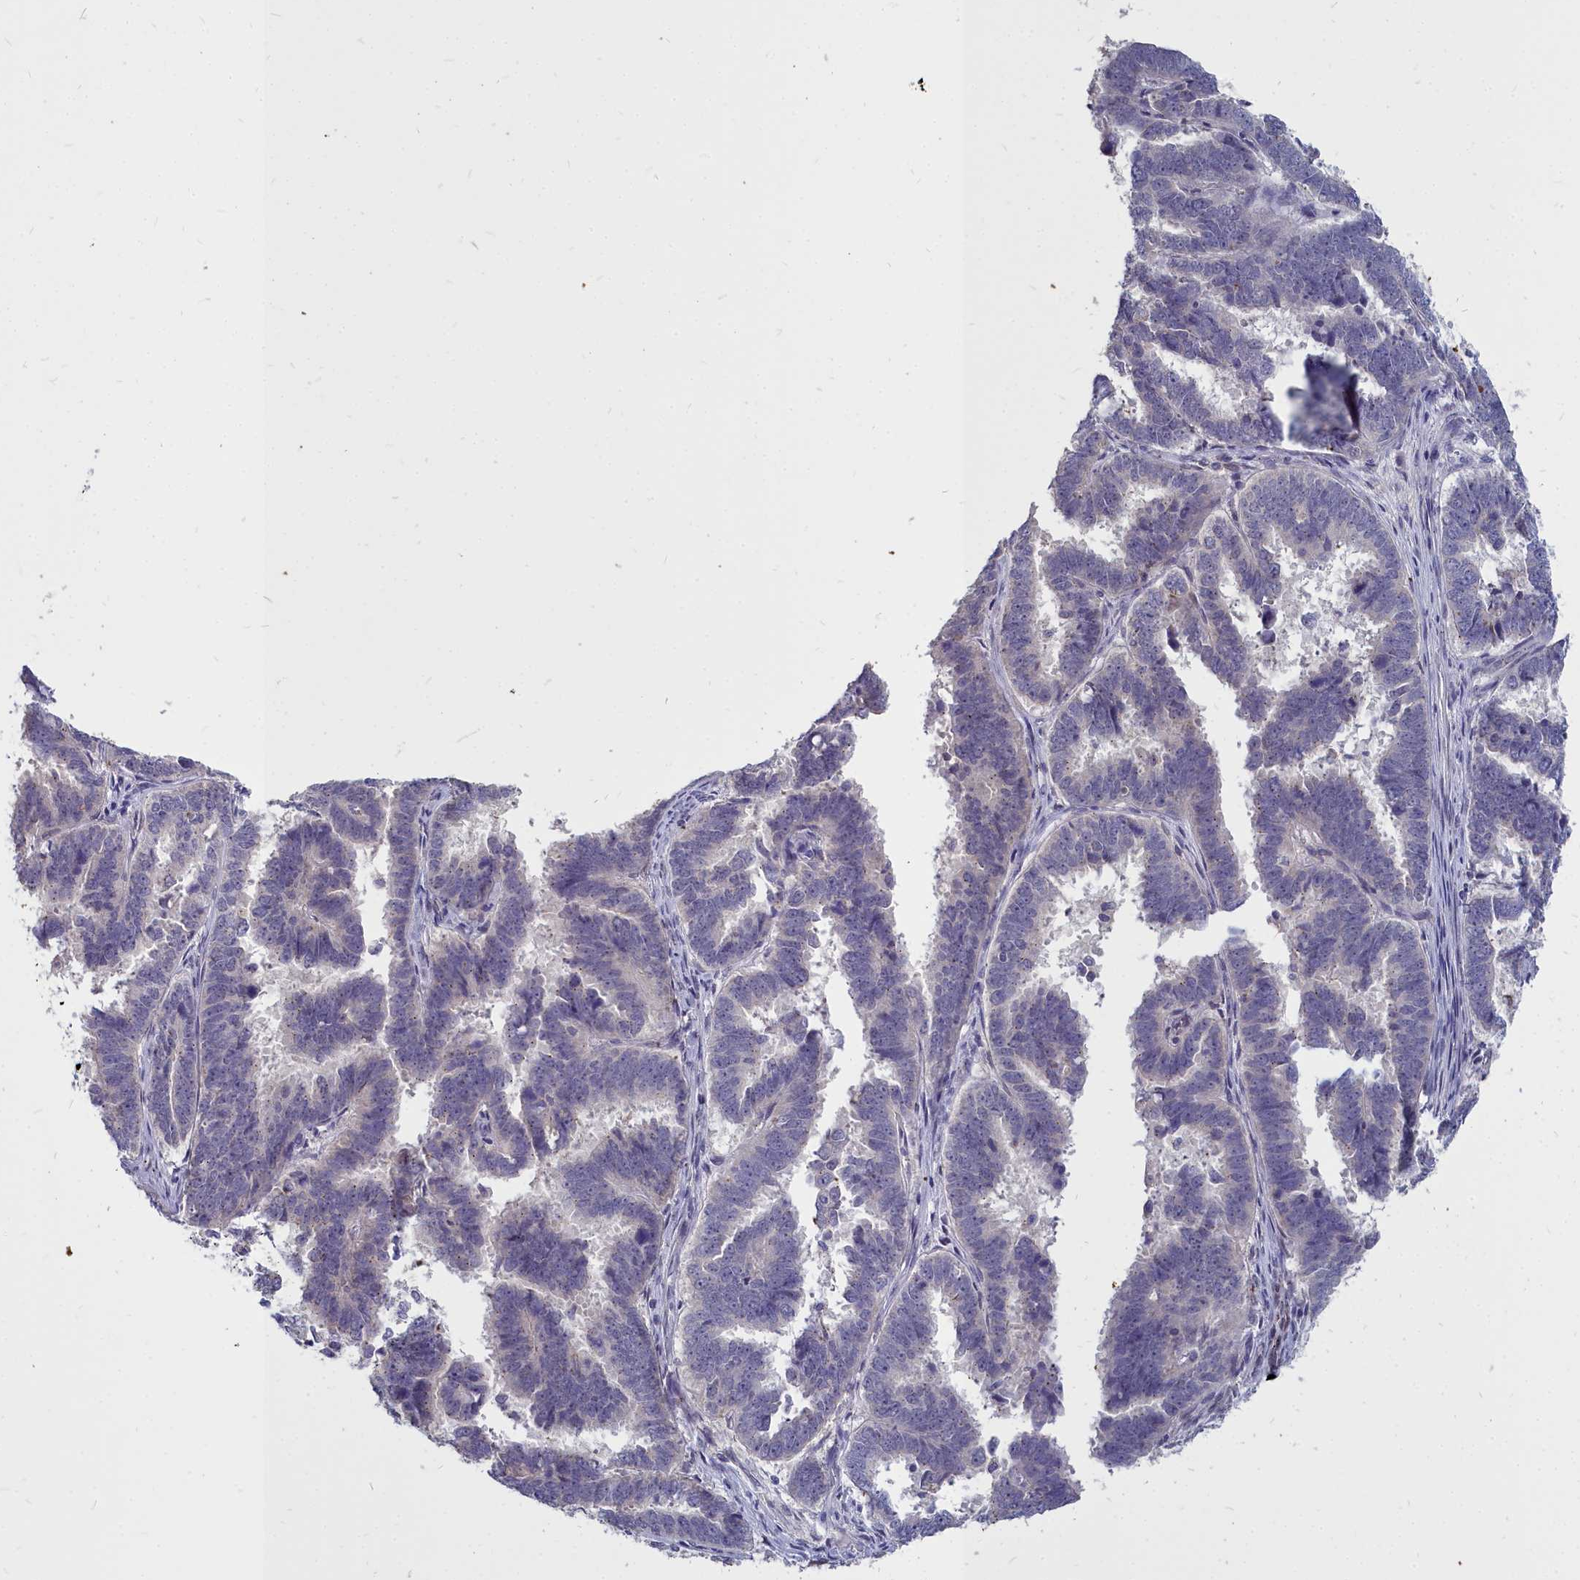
{"staining": {"intensity": "negative", "quantity": "none", "location": "none"}, "tissue": "endometrial cancer", "cell_type": "Tumor cells", "image_type": "cancer", "snomed": [{"axis": "morphology", "description": "Adenocarcinoma, NOS"}, {"axis": "topography", "description": "Endometrium"}], "caption": "The immunohistochemistry image has no significant staining in tumor cells of adenocarcinoma (endometrial) tissue.", "gene": "NOXA1", "patient": {"sex": "female", "age": 75}}